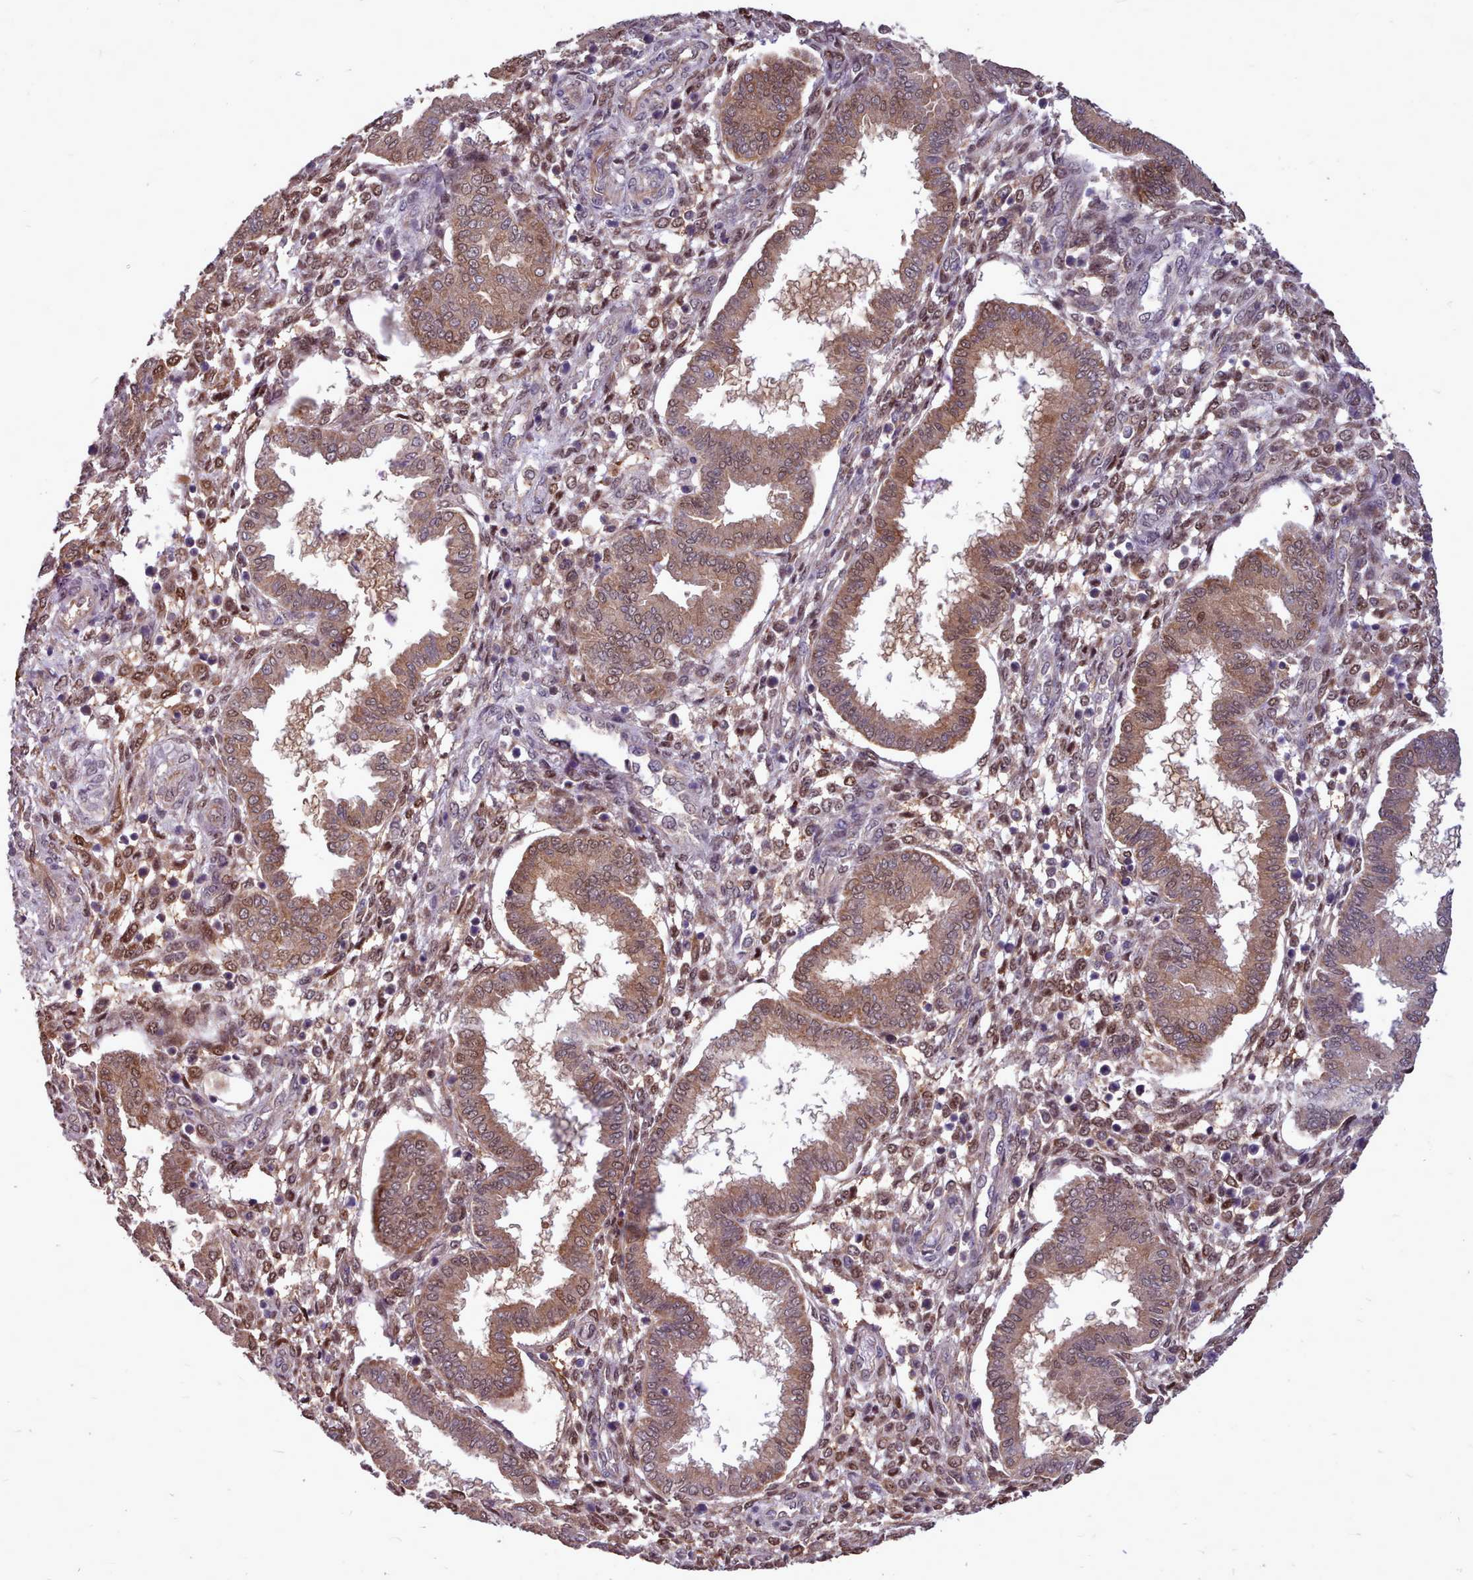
{"staining": {"intensity": "moderate", "quantity": "25%-75%", "location": "nuclear"}, "tissue": "endometrium", "cell_type": "Cells in endometrial stroma", "image_type": "normal", "snomed": [{"axis": "morphology", "description": "Normal tissue, NOS"}, {"axis": "topography", "description": "Endometrium"}], "caption": "IHC histopathology image of normal endometrium: human endometrium stained using immunohistochemistry (IHC) exhibits medium levels of moderate protein expression localized specifically in the nuclear of cells in endometrial stroma, appearing as a nuclear brown color.", "gene": "AHCY", "patient": {"sex": "female", "age": 24}}